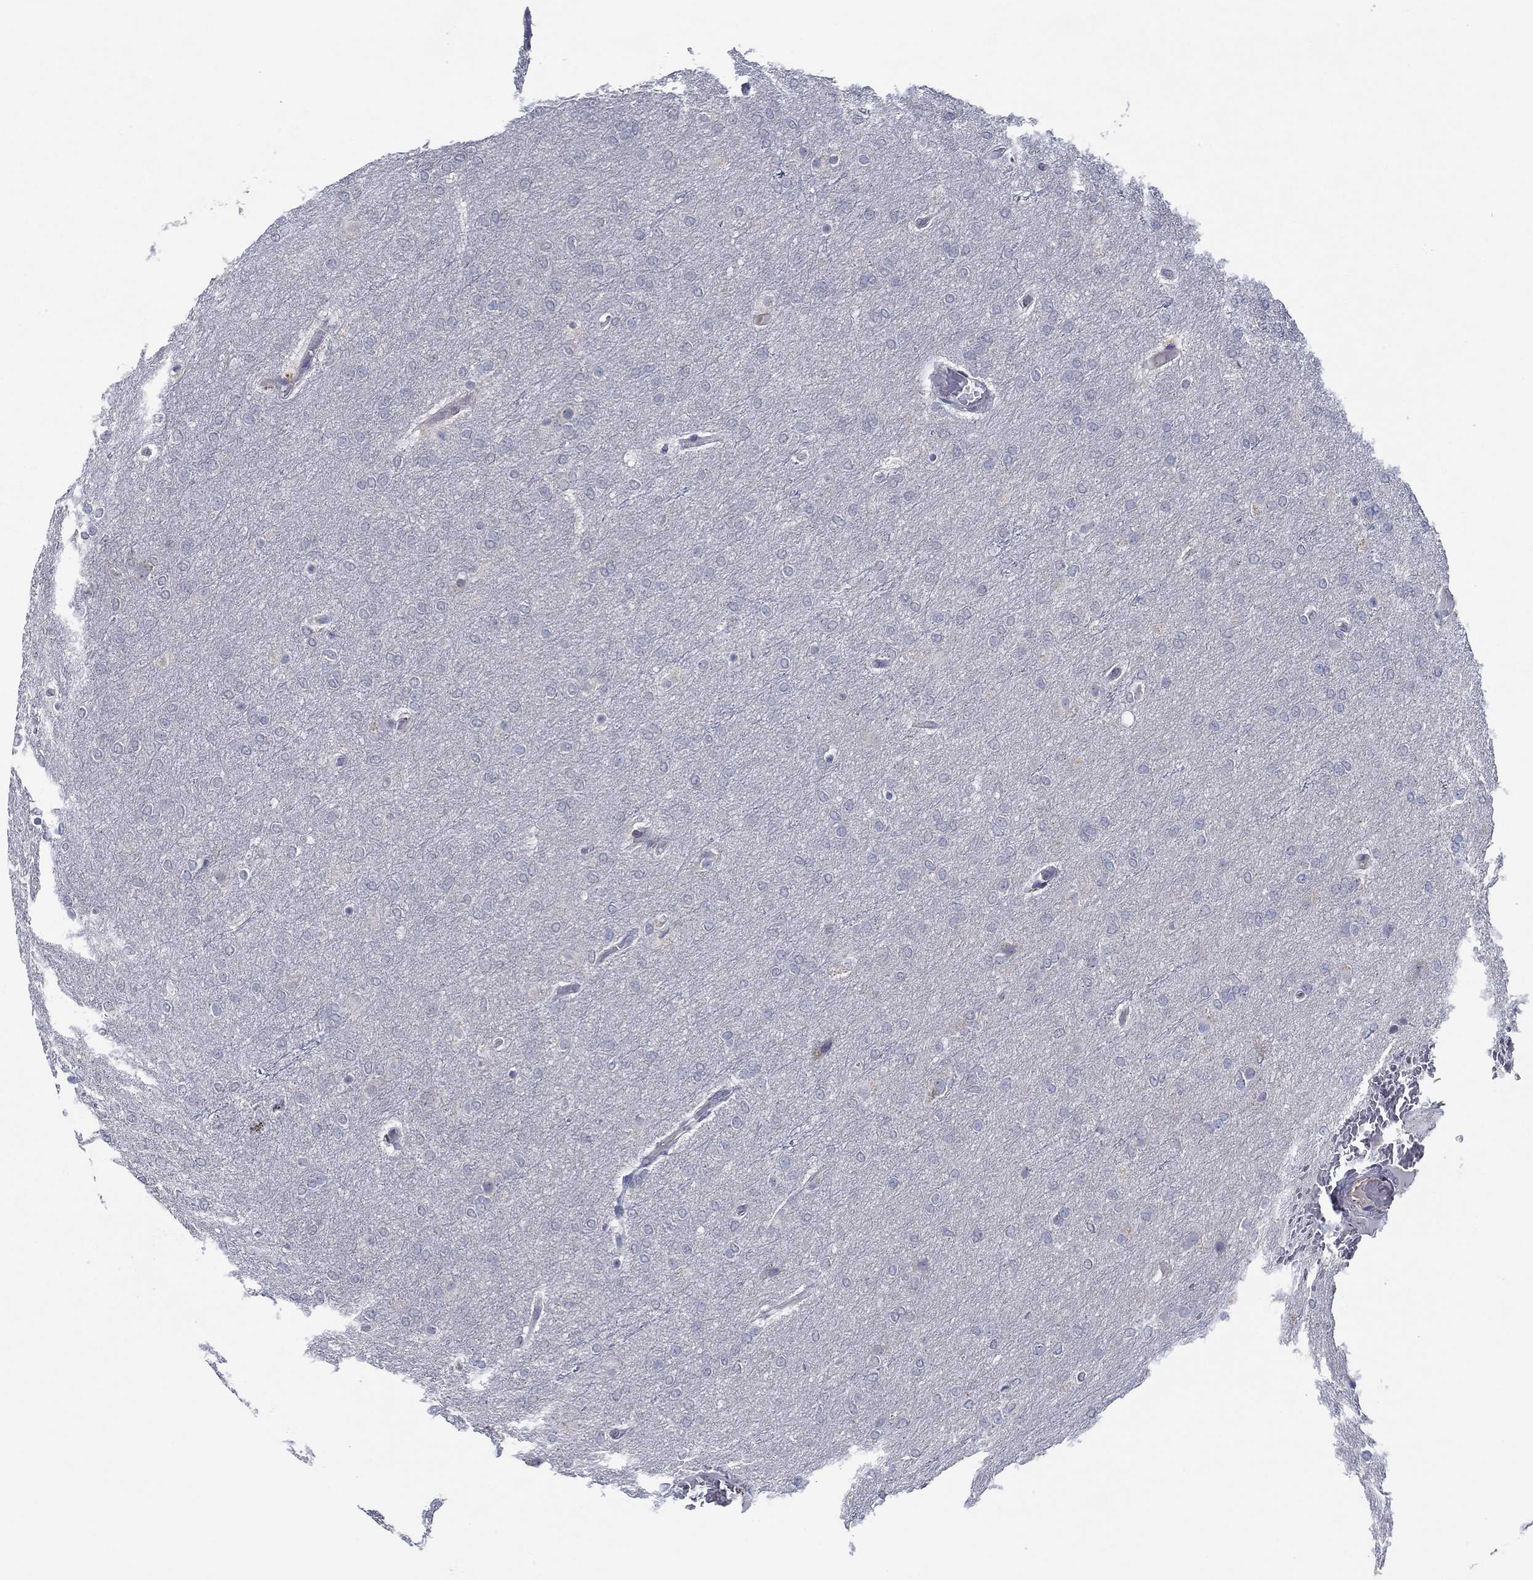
{"staining": {"intensity": "negative", "quantity": "none", "location": "none"}, "tissue": "glioma", "cell_type": "Tumor cells", "image_type": "cancer", "snomed": [{"axis": "morphology", "description": "Glioma, malignant, High grade"}, {"axis": "topography", "description": "Brain"}], "caption": "IHC photomicrograph of neoplastic tissue: human high-grade glioma (malignant) stained with DAB (3,3'-diaminobenzidine) displays no significant protein positivity in tumor cells.", "gene": "GJA5", "patient": {"sex": "female", "age": 61}}